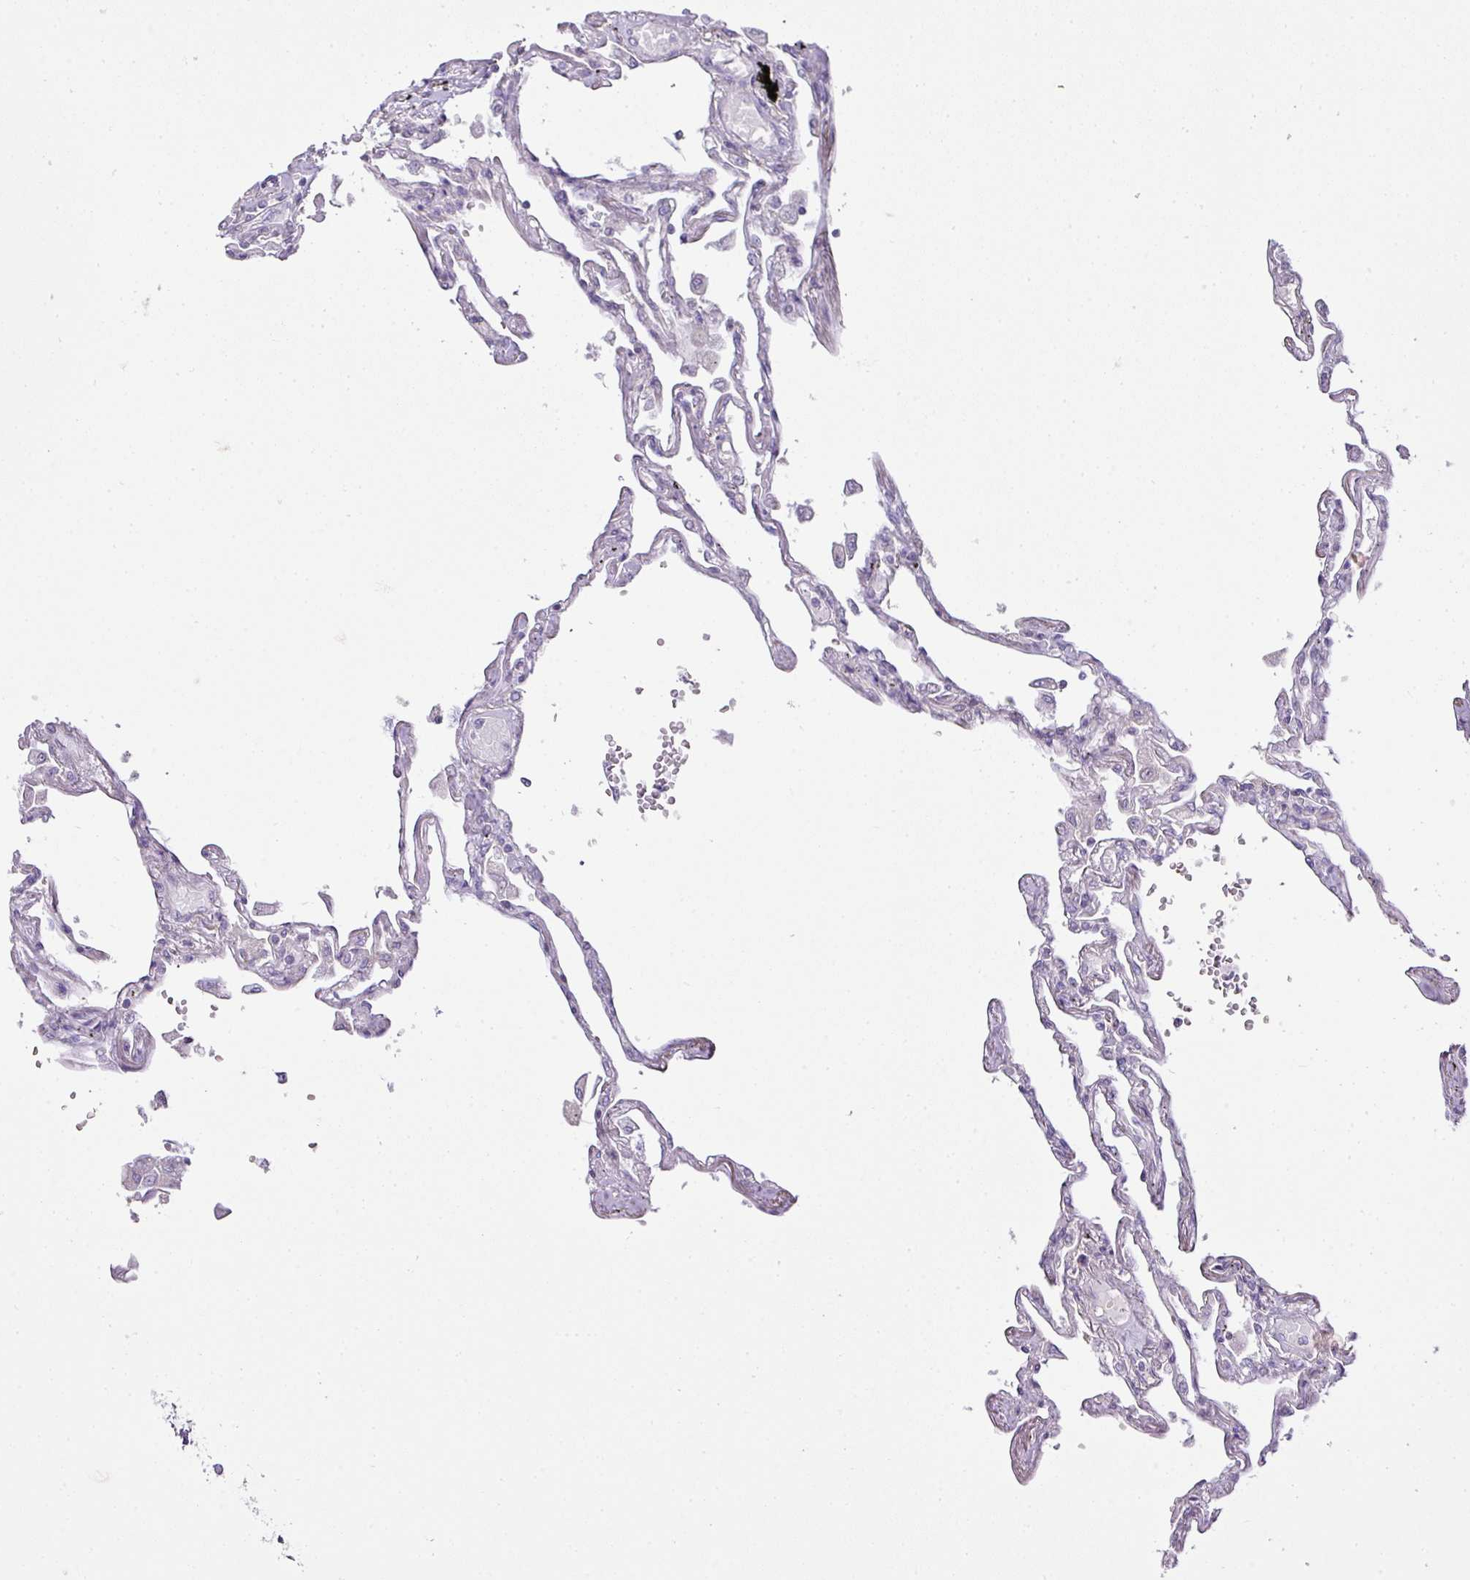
{"staining": {"intensity": "negative", "quantity": "none", "location": "none"}, "tissue": "lung", "cell_type": "Alveolar cells", "image_type": "normal", "snomed": [{"axis": "morphology", "description": "Normal tissue, NOS"}, {"axis": "topography", "description": "Lung"}], "caption": "This is an immunohistochemistry (IHC) image of benign human lung. There is no staining in alveolar cells.", "gene": "HOXC13", "patient": {"sex": "female", "age": 67}}